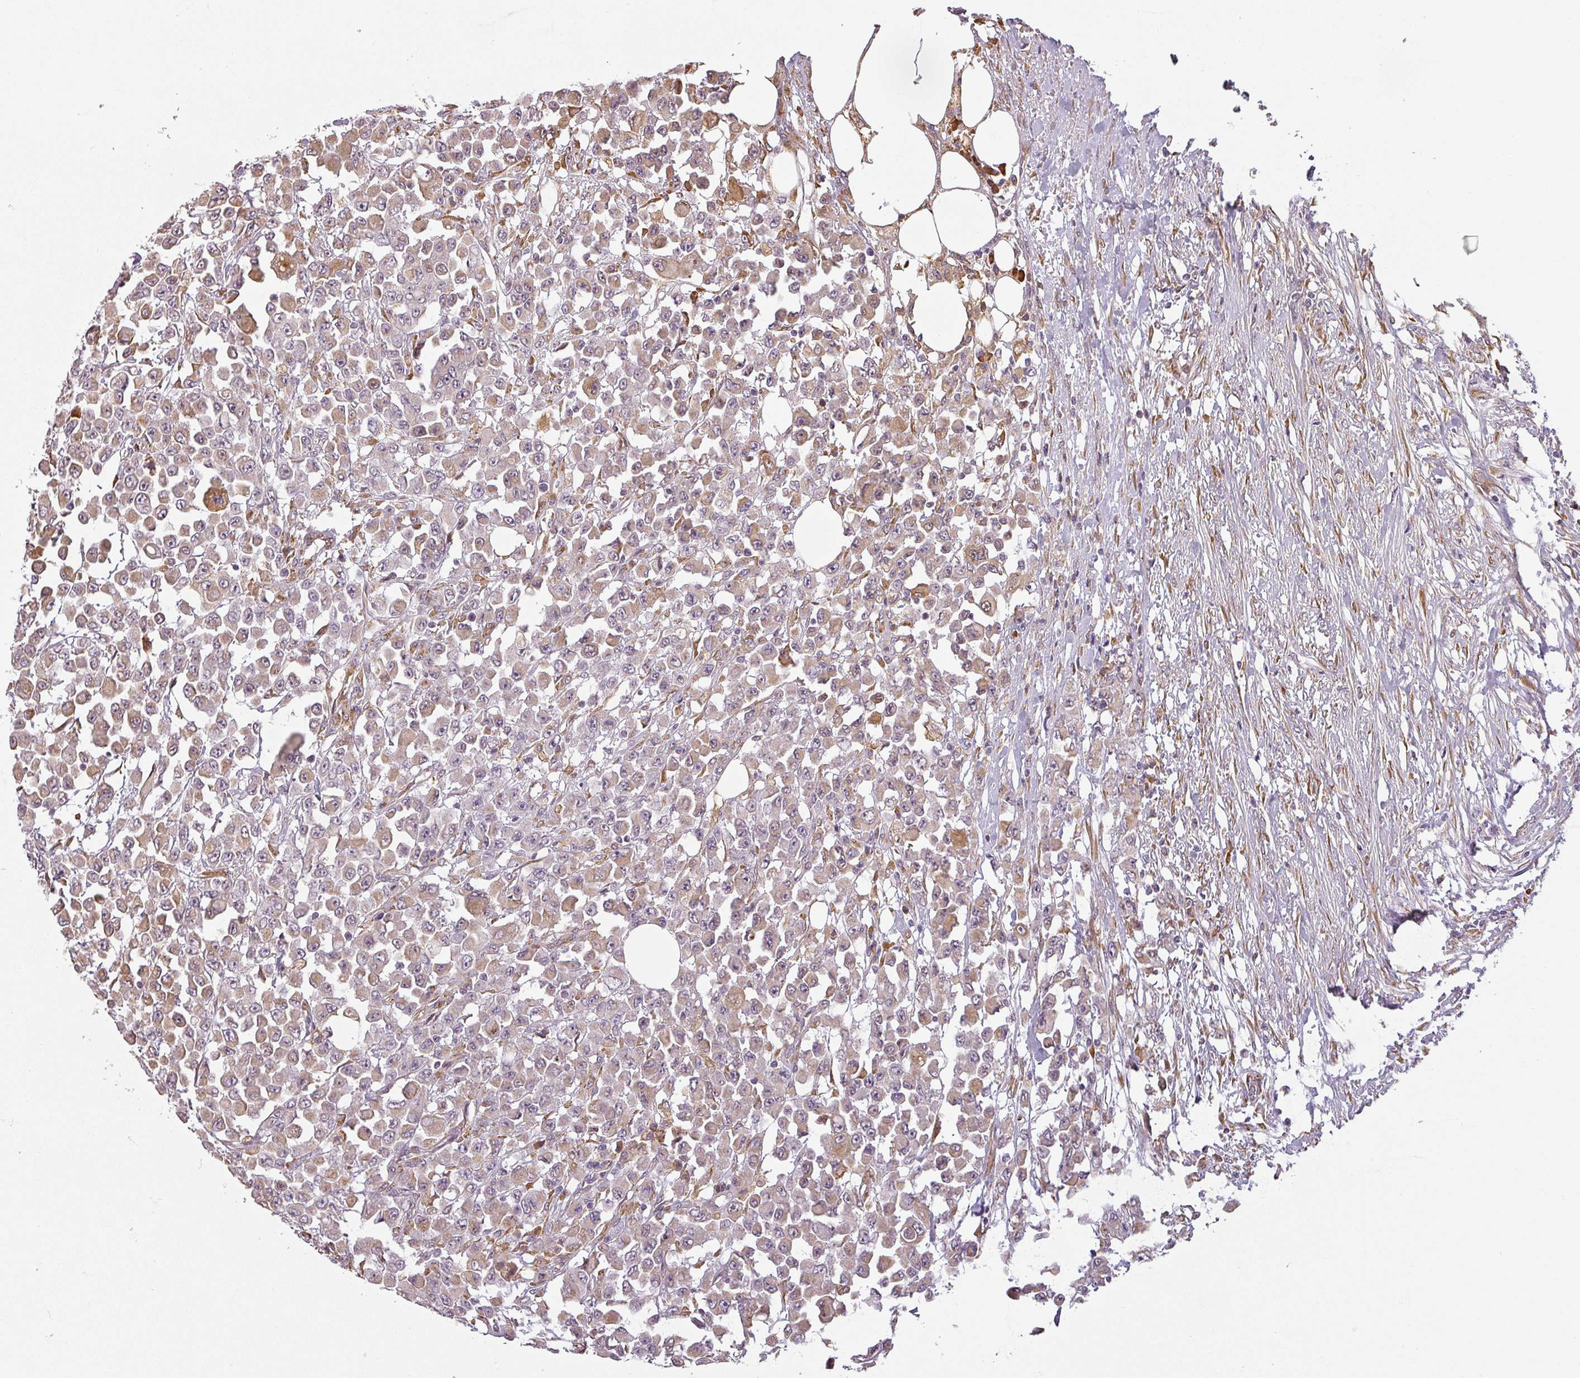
{"staining": {"intensity": "moderate", "quantity": "25%-75%", "location": "cytoplasmic/membranous"}, "tissue": "colorectal cancer", "cell_type": "Tumor cells", "image_type": "cancer", "snomed": [{"axis": "morphology", "description": "Adenocarcinoma, NOS"}, {"axis": "topography", "description": "Colon"}], "caption": "Moderate cytoplasmic/membranous expression is appreciated in about 25%-75% of tumor cells in colorectal cancer.", "gene": "CCDC144A", "patient": {"sex": "male", "age": 51}}